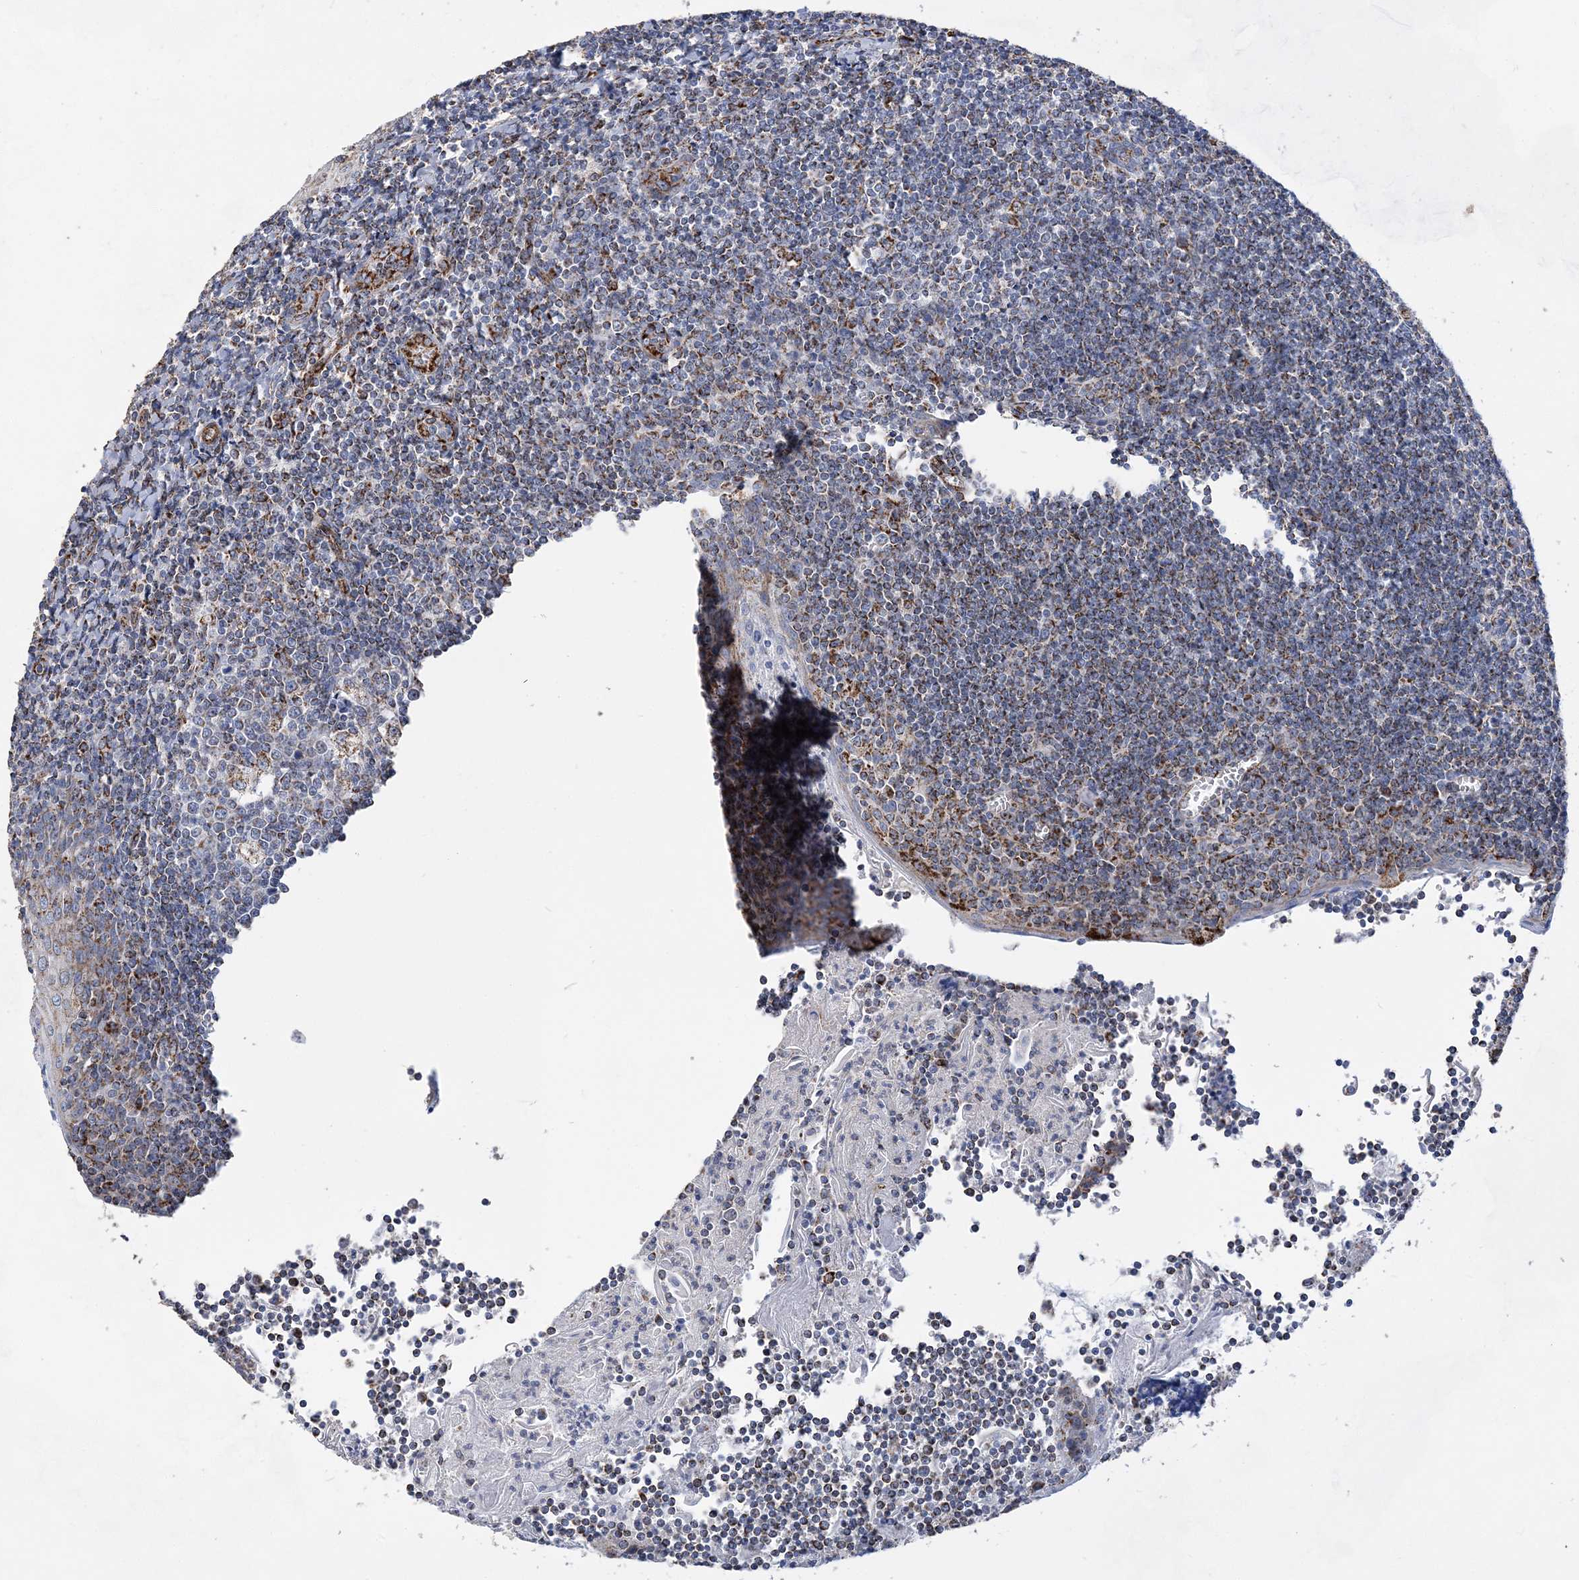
{"staining": {"intensity": "moderate", "quantity": "<25%", "location": "cytoplasmic/membranous"}, "tissue": "tonsil", "cell_type": "Germinal center cells", "image_type": "normal", "snomed": [{"axis": "morphology", "description": "Normal tissue, NOS"}, {"axis": "topography", "description": "Tonsil"}], "caption": "Tonsil was stained to show a protein in brown. There is low levels of moderate cytoplasmic/membranous positivity in approximately <25% of germinal center cells. The protein of interest is shown in brown color, while the nuclei are stained blue.", "gene": "ACOT9", "patient": {"sex": "male", "age": 27}}